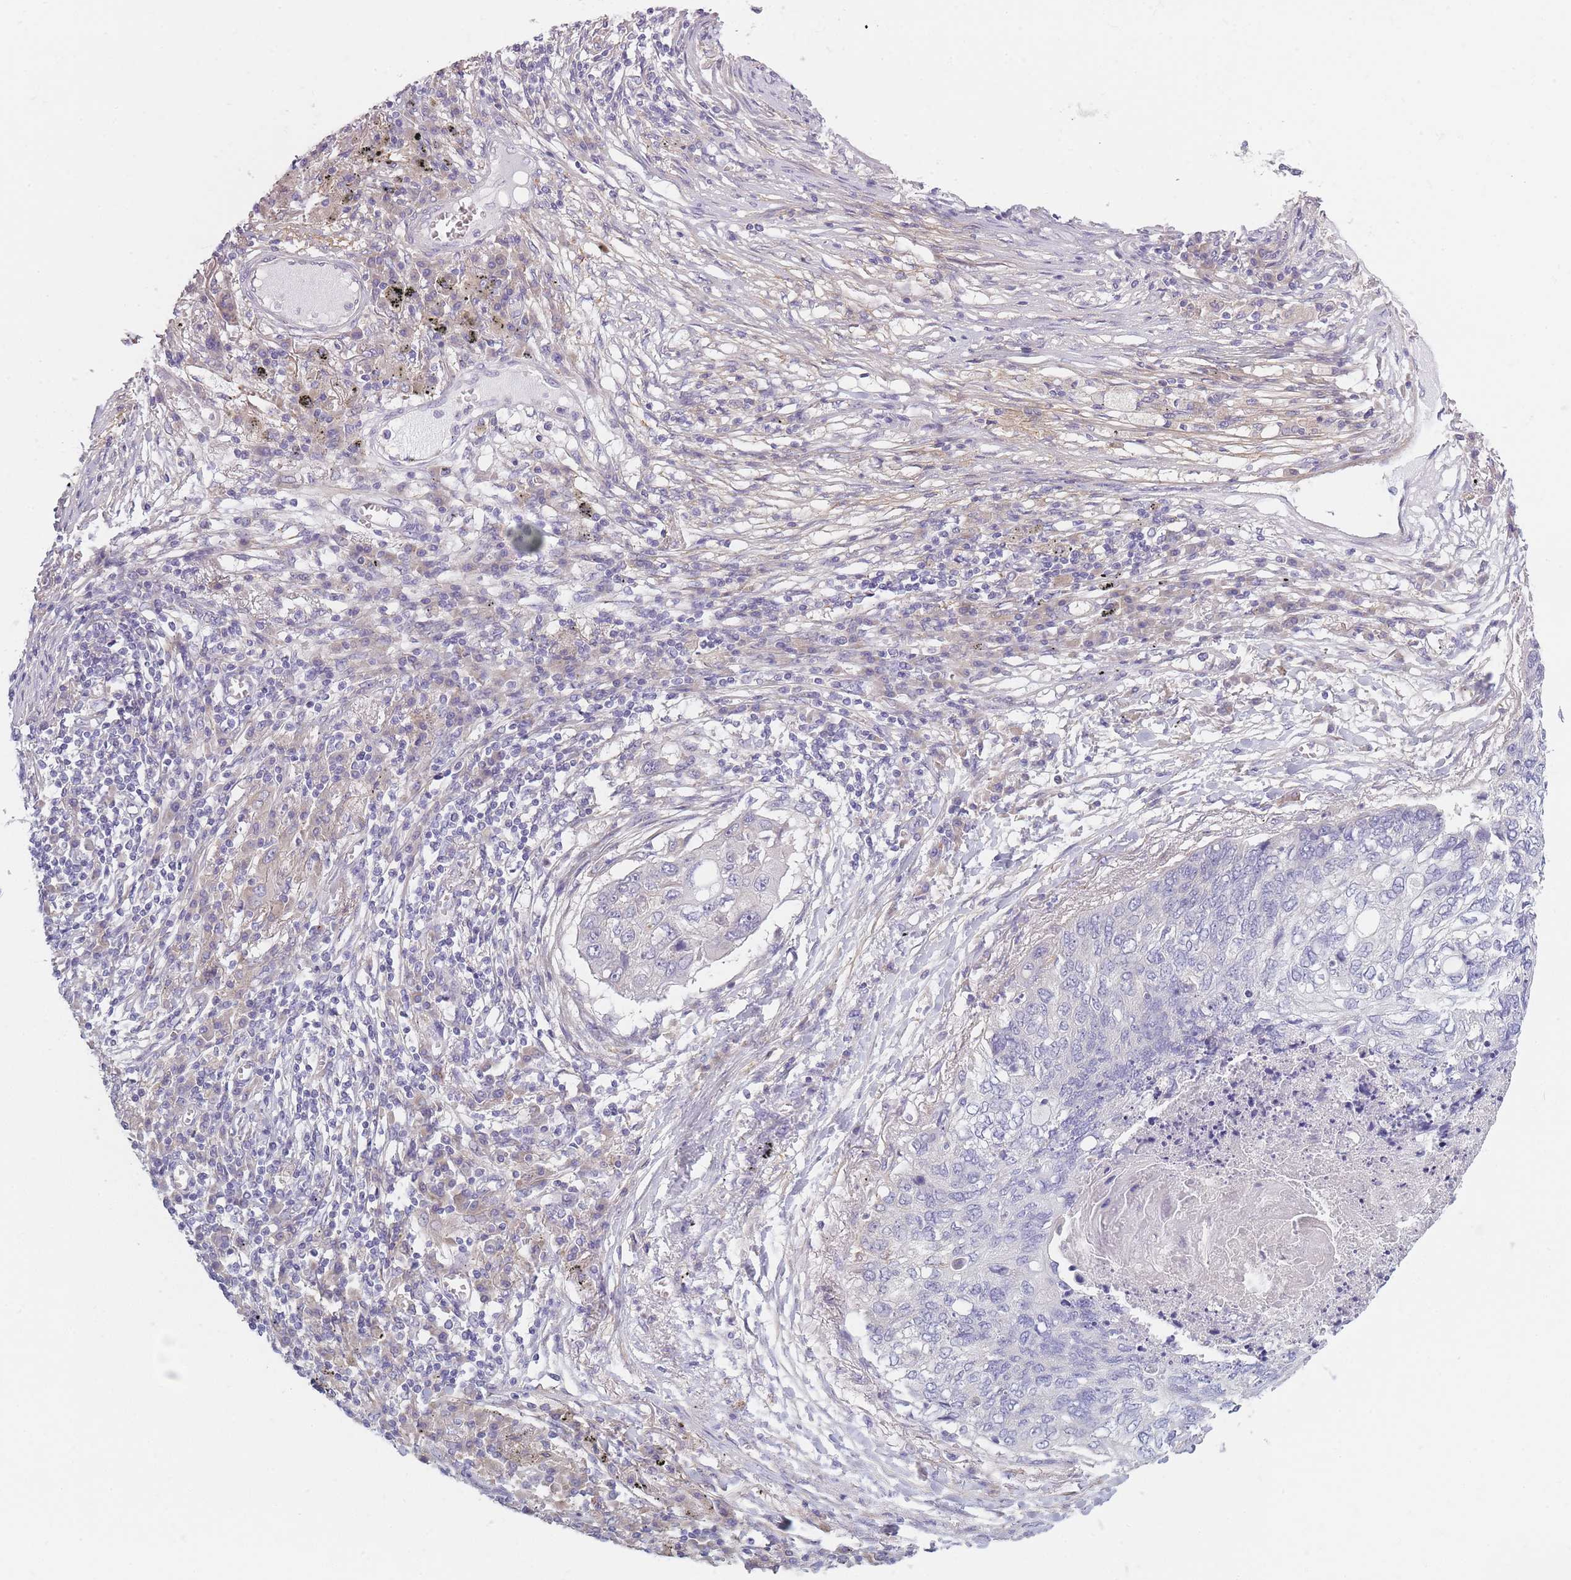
{"staining": {"intensity": "negative", "quantity": "none", "location": "none"}, "tissue": "lung cancer", "cell_type": "Tumor cells", "image_type": "cancer", "snomed": [{"axis": "morphology", "description": "Squamous cell carcinoma, NOS"}, {"axis": "topography", "description": "Lung"}], "caption": "There is no significant positivity in tumor cells of lung cancer (squamous cell carcinoma).", "gene": "AP3M2", "patient": {"sex": "female", "age": 63}}